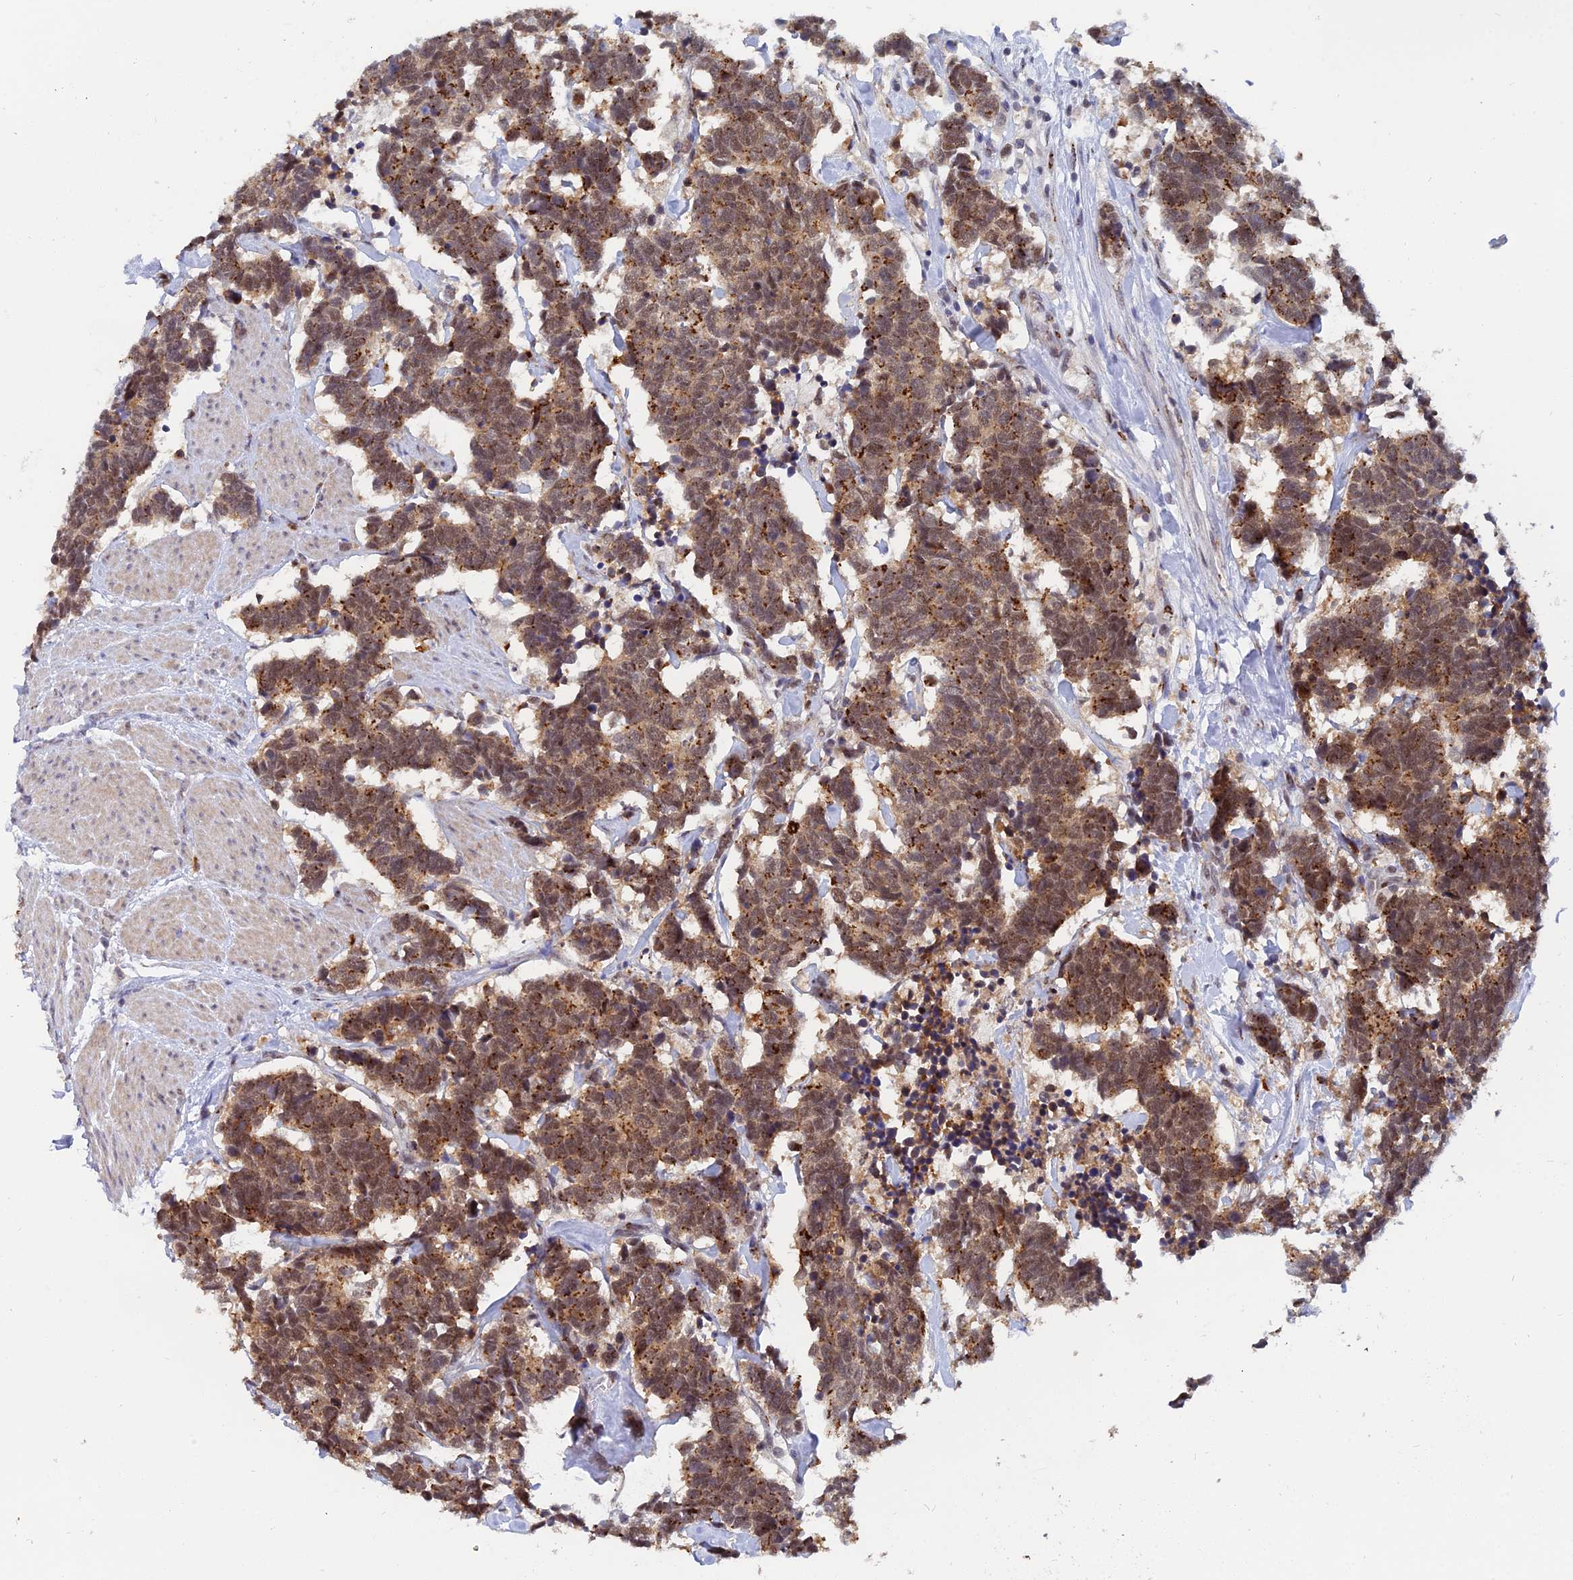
{"staining": {"intensity": "strong", "quantity": ">75%", "location": "cytoplasmic/membranous,nuclear"}, "tissue": "carcinoid", "cell_type": "Tumor cells", "image_type": "cancer", "snomed": [{"axis": "morphology", "description": "Carcinoma, NOS"}, {"axis": "morphology", "description": "Carcinoid, malignant, NOS"}, {"axis": "topography", "description": "Urinary bladder"}], "caption": "Protein analysis of carcinoid (malignant) tissue displays strong cytoplasmic/membranous and nuclear positivity in approximately >75% of tumor cells. The staining was performed using DAB (3,3'-diaminobenzidine), with brown indicating positive protein expression. Nuclei are stained blue with hematoxylin.", "gene": "THOC3", "patient": {"sex": "male", "age": 57}}